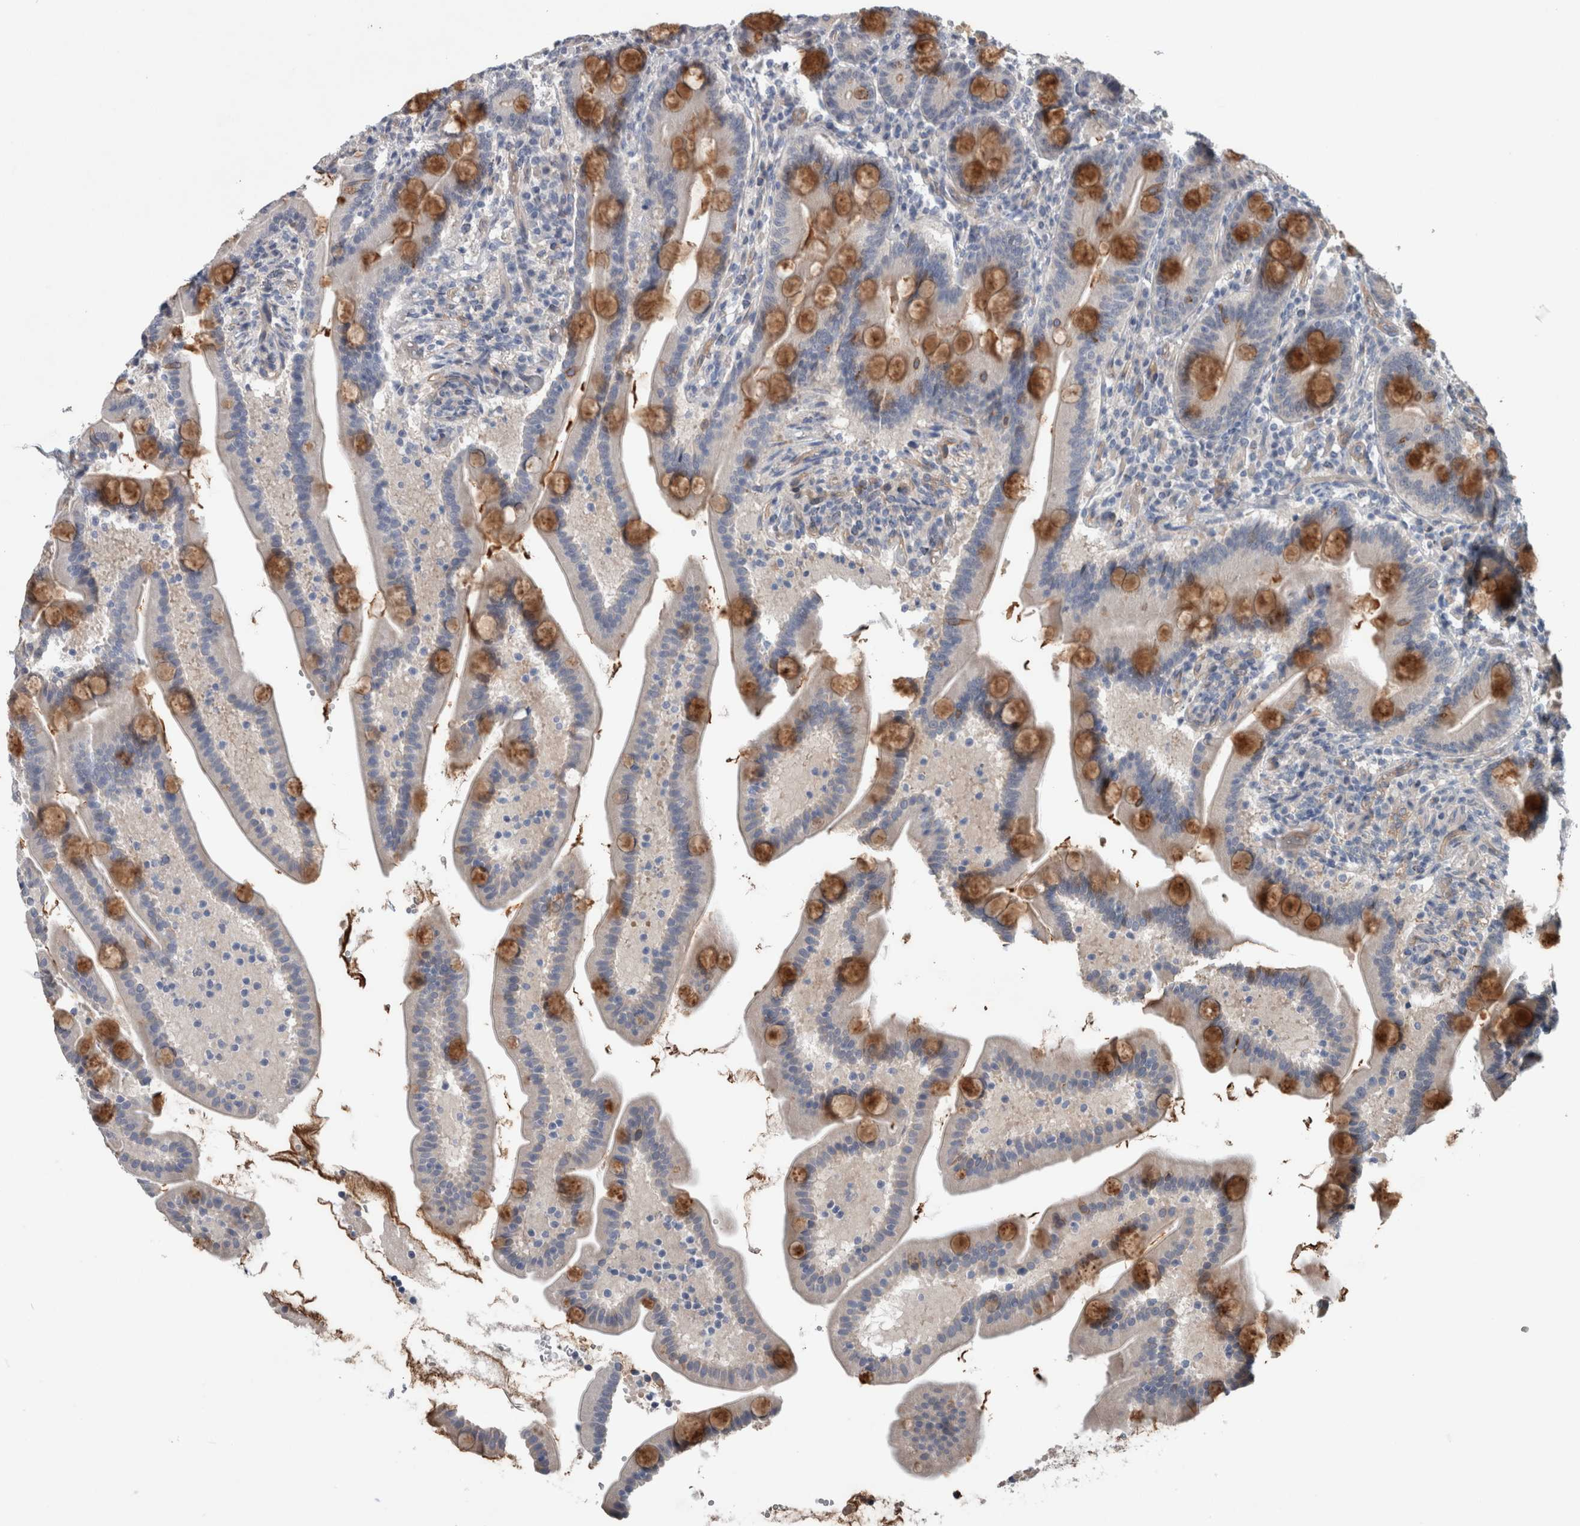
{"staining": {"intensity": "moderate", "quantity": "<25%", "location": "cytoplasmic/membranous"}, "tissue": "duodenum", "cell_type": "Glandular cells", "image_type": "normal", "snomed": [{"axis": "morphology", "description": "Normal tissue, NOS"}, {"axis": "topography", "description": "Duodenum"}], "caption": "Duodenum stained with a brown dye demonstrates moderate cytoplasmic/membranous positive expression in about <25% of glandular cells.", "gene": "BCAM", "patient": {"sex": "male", "age": 54}}